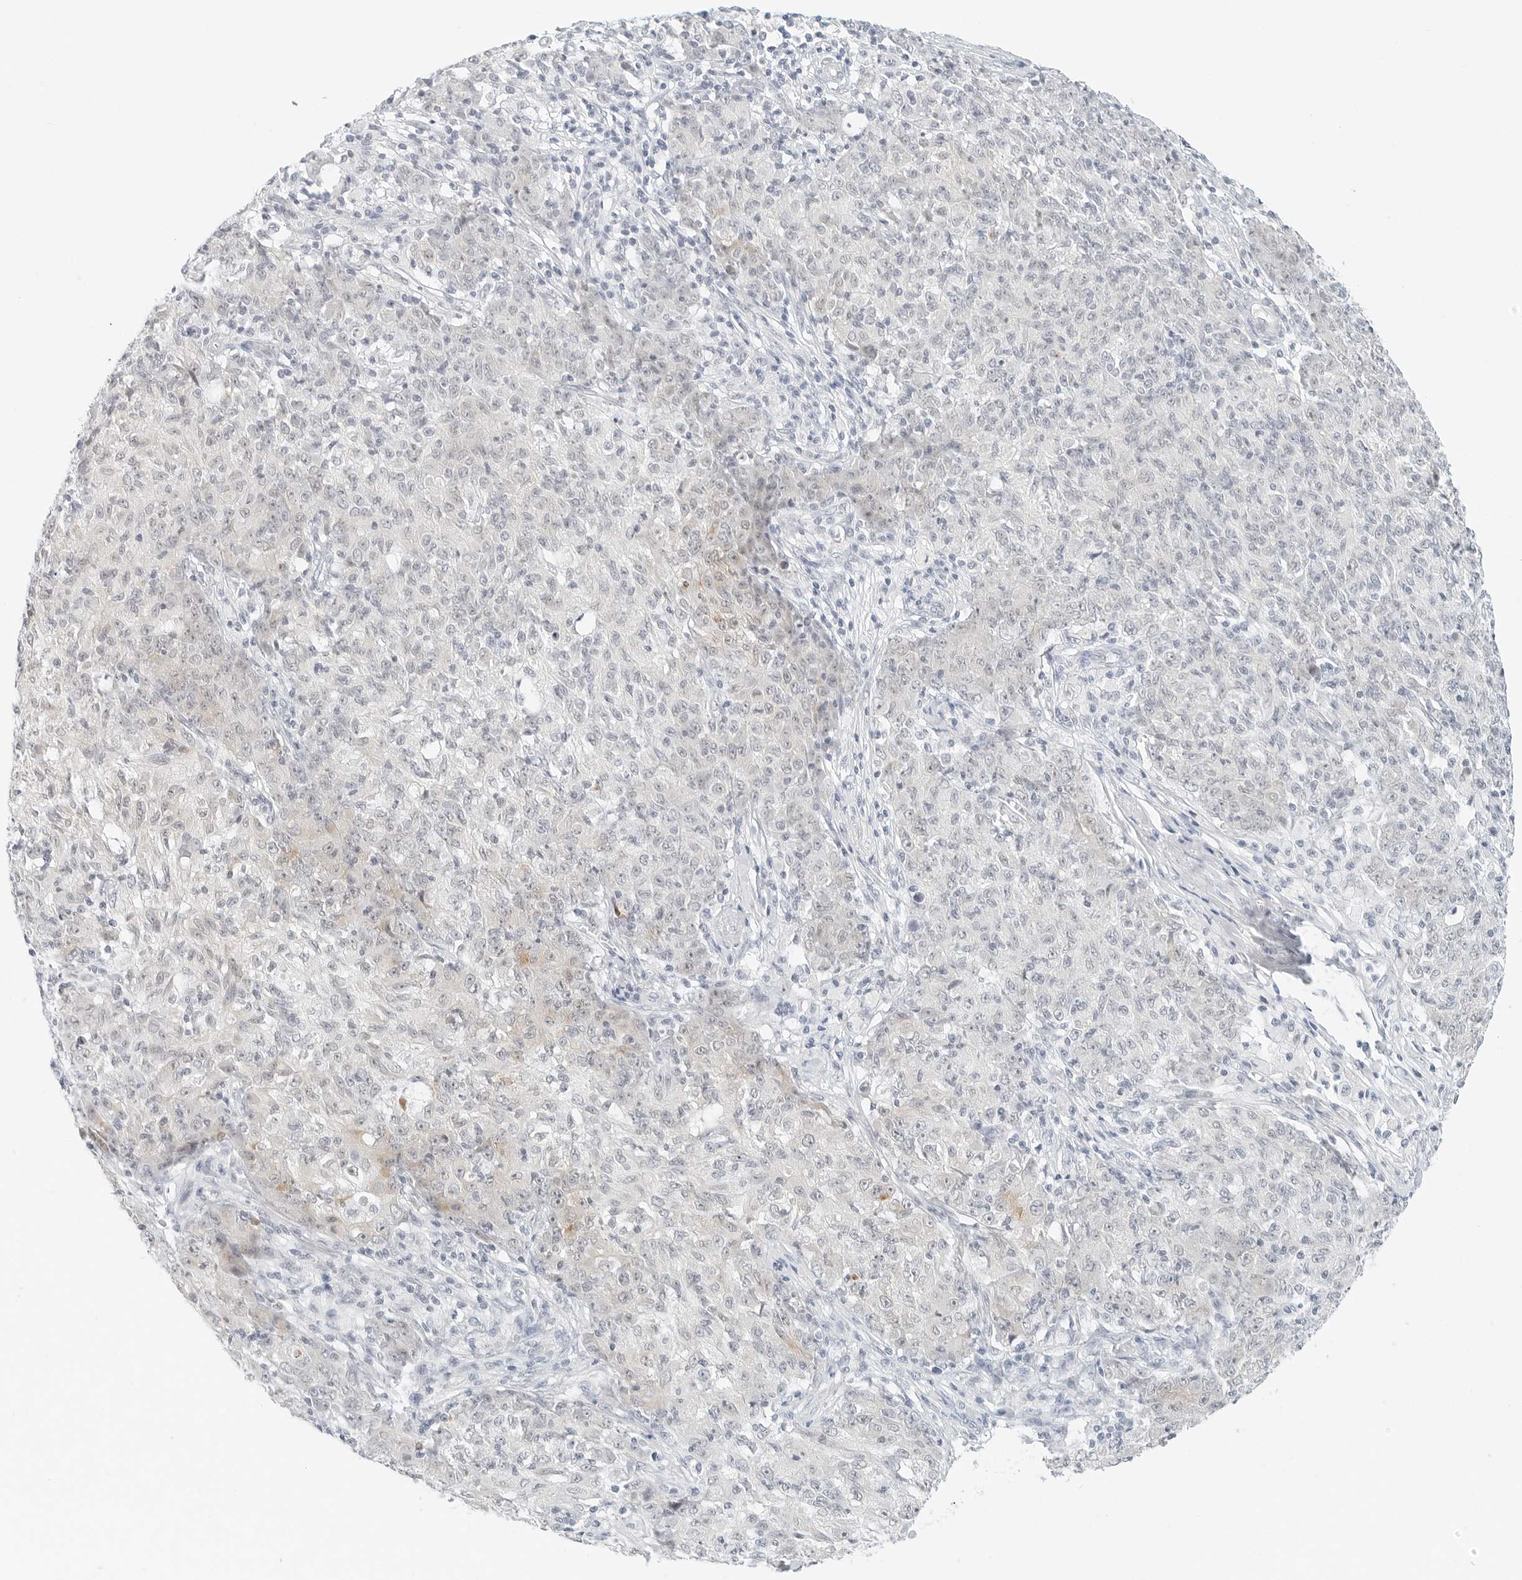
{"staining": {"intensity": "negative", "quantity": "none", "location": "none"}, "tissue": "ovarian cancer", "cell_type": "Tumor cells", "image_type": "cancer", "snomed": [{"axis": "morphology", "description": "Carcinoma, endometroid"}, {"axis": "topography", "description": "Ovary"}], "caption": "This is a histopathology image of immunohistochemistry (IHC) staining of ovarian endometroid carcinoma, which shows no positivity in tumor cells.", "gene": "CCSAP", "patient": {"sex": "female", "age": 42}}